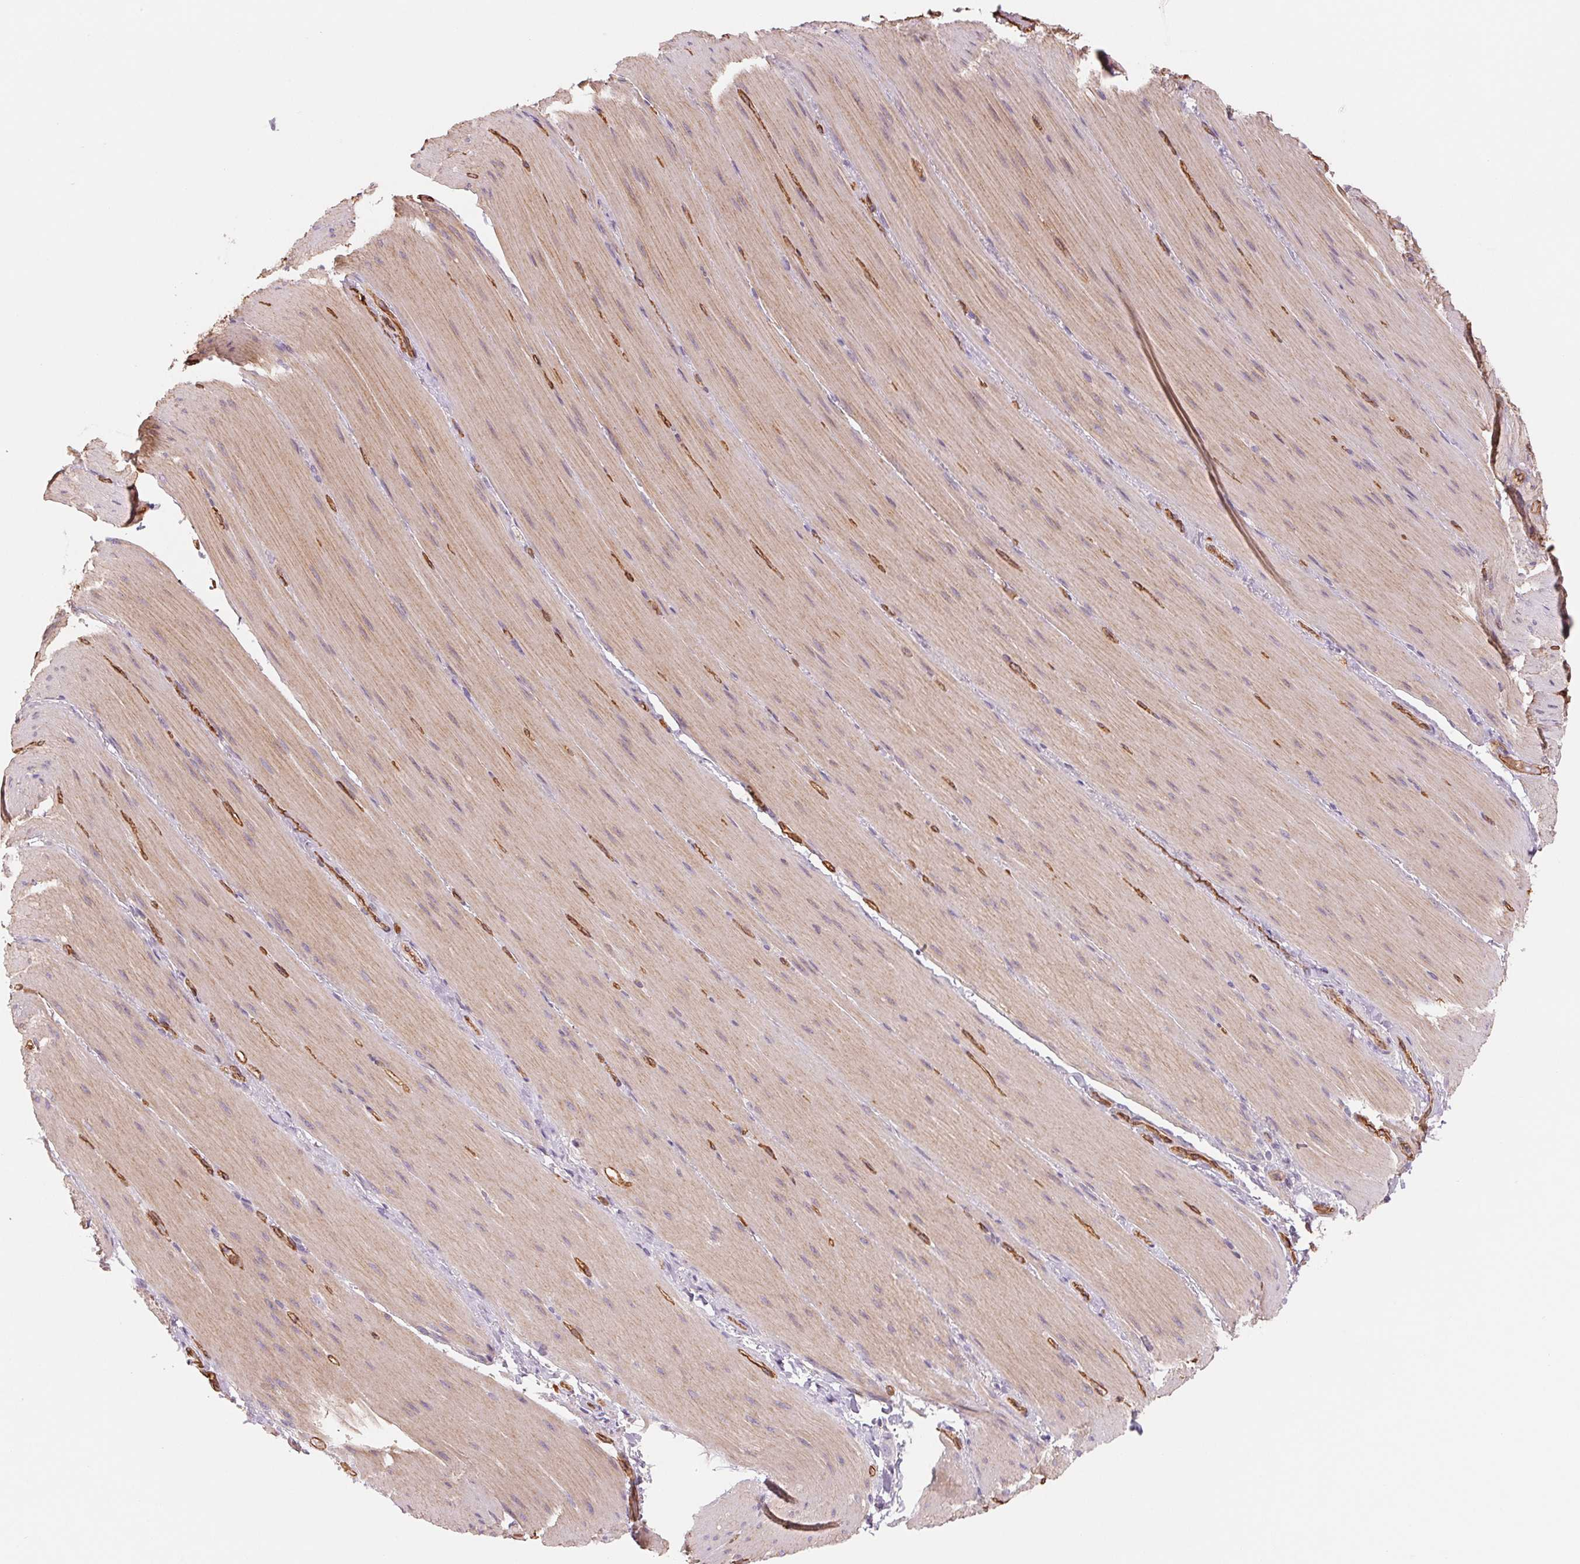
{"staining": {"intensity": "weak", "quantity": "25%-75%", "location": "cytoplasmic/membranous"}, "tissue": "smooth muscle", "cell_type": "Smooth muscle cells", "image_type": "normal", "snomed": [{"axis": "morphology", "description": "Normal tissue, NOS"}, {"axis": "topography", "description": "Smooth muscle"}, {"axis": "topography", "description": "Colon"}], "caption": "Immunohistochemistry photomicrograph of benign smooth muscle: human smooth muscle stained using IHC exhibits low levels of weak protein expression localized specifically in the cytoplasmic/membranous of smooth muscle cells, appearing as a cytoplasmic/membranous brown color.", "gene": "ANKRD13B", "patient": {"sex": "male", "age": 73}}